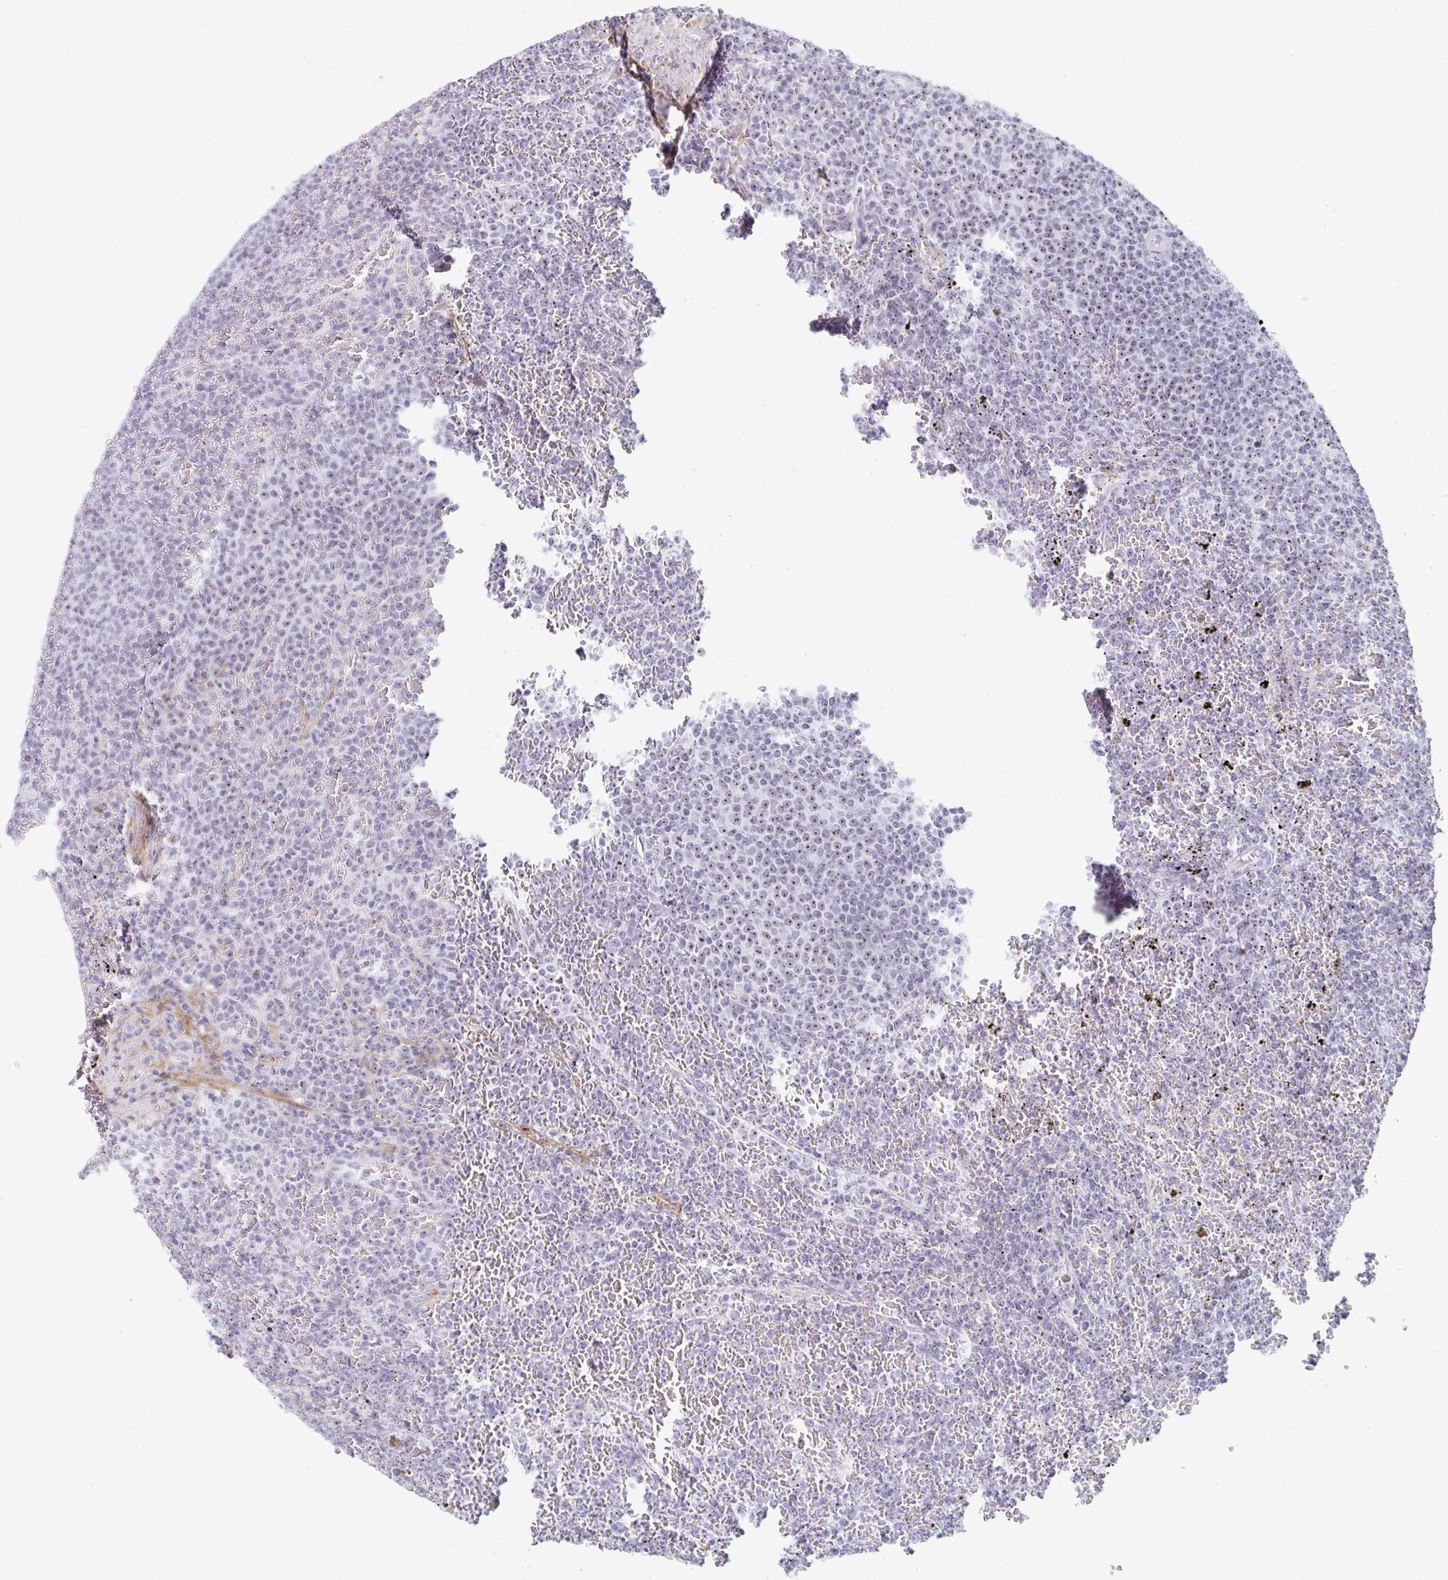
{"staining": {"intensity": "moderate", "quantity": "<25%", "location": "nuclear"}, "tissue": "lymphoma", "cell_type": "Tumor cells", "image_type": "cancer", "snomed": [{"axis": "morphology", "description": "Malignant lymphoma, non-Hodgkin's type, Low grade"}, {"axis": "topography", "description": "Spleen"}], "caption": "About <25% of tumor cells in lymphoma exhibit moderate nuclear protein expression as visualized by brown immunohistochemical staining.", "gene": "NOP10", "patient": {"sex": "female", "age": 77}}